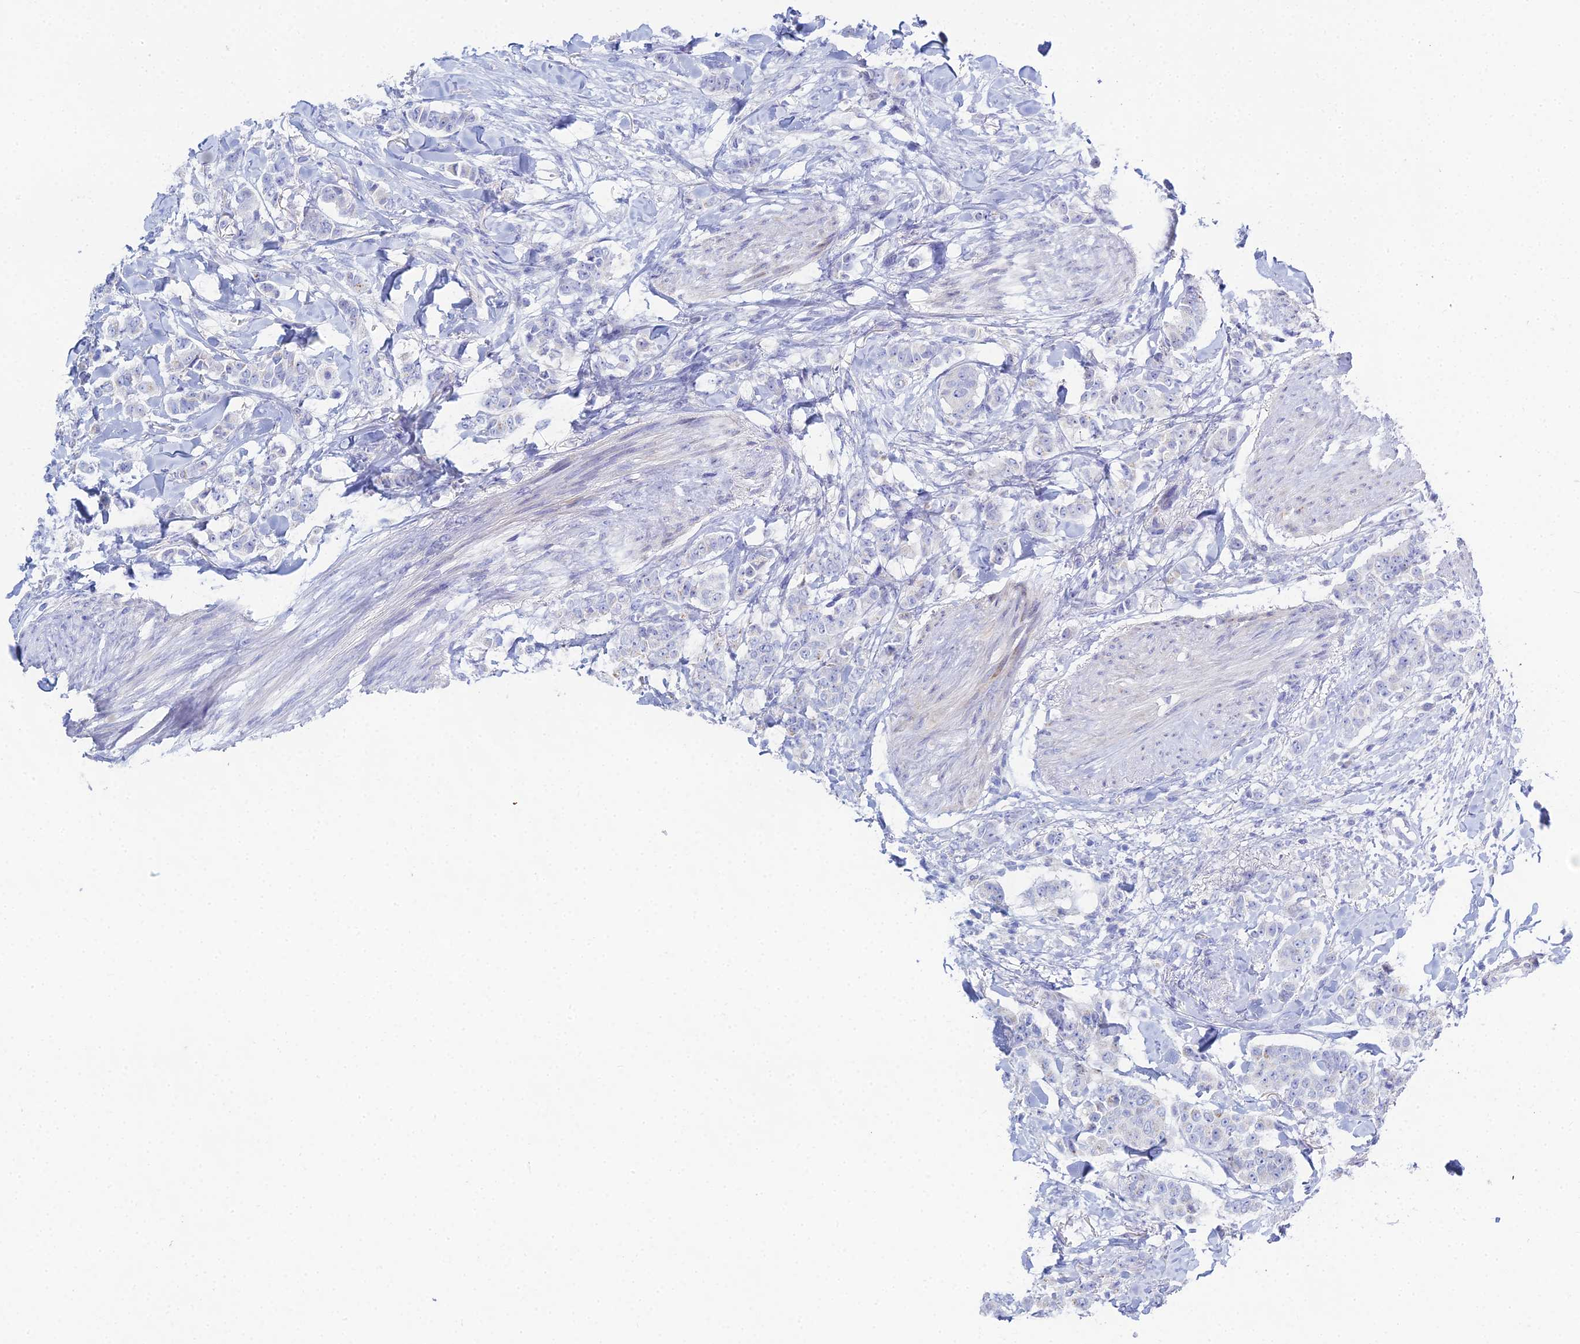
{"staining": {"intensity": "negative", "quantity": "none", "location": "none"}, "tissue": "breast cancer", "cell_type": "Tumor cells", "image_type": "cancer", "snomed": [{"axis": "morphology", "description": "Duct carcinoma"}, {"axis": "topography", "description": "Breast"}], "caption": "Immunohistochemistry micrograph of neoplastic tissue: invasive ductal carcinoma (breast) stained with DAB (3,3'-diaminobenzidine) demonstrates no significant protein expression in tumor cells.", "gene": "DHX34", "patient": {"sex": "female", "age": 40}}